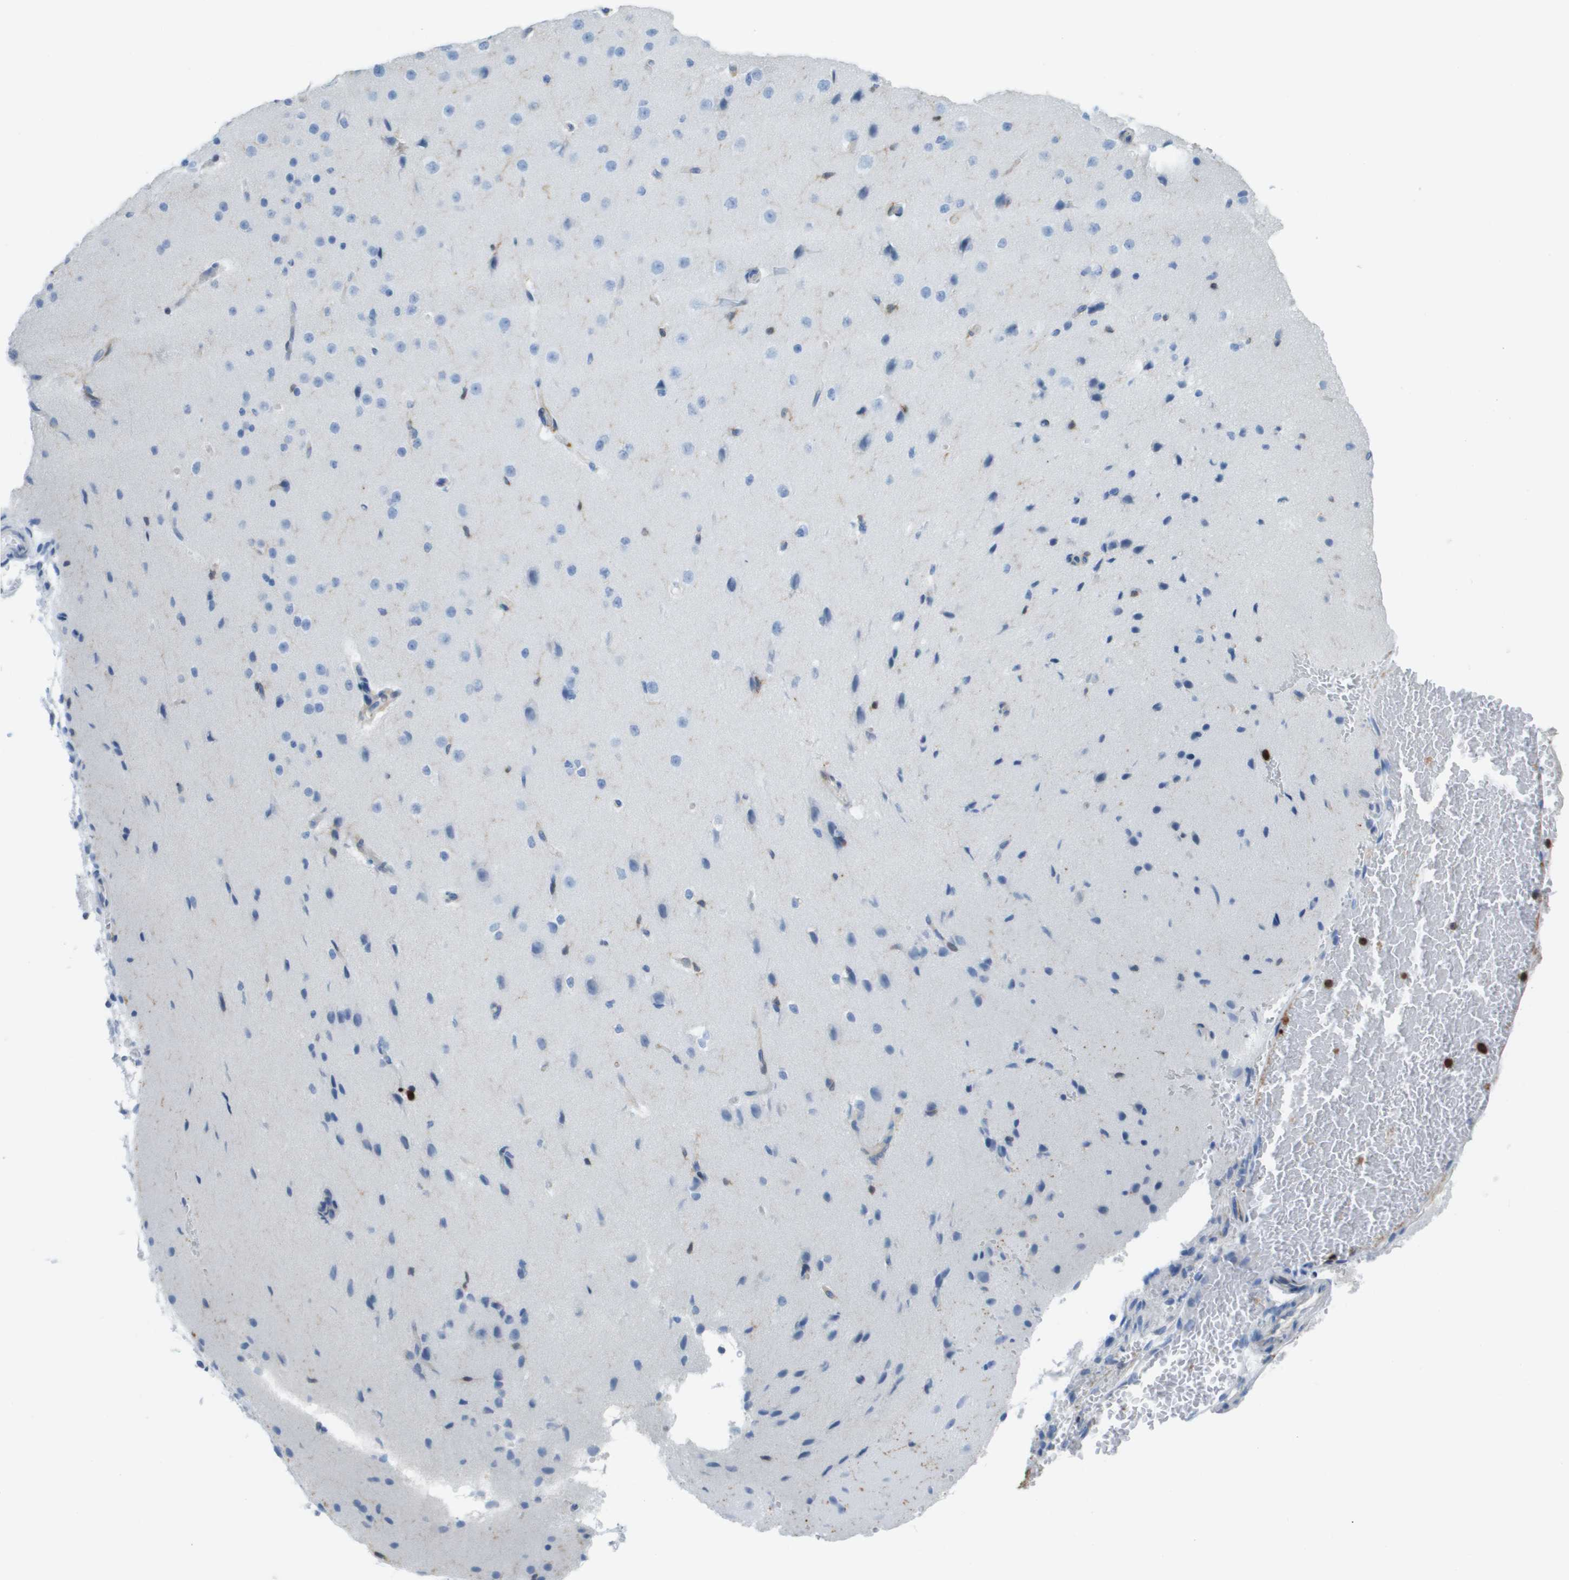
{"staining": {"intensity": "negative", "quantity": "none", "location": "none"}, "tissue": "cerebral cortex", "cell_type": "Endothelial cells", "image_type": "normal", "snomed": [{"axis": "morphology", "description": "Normal tissue, NOS"}, {"axis": "morphology", "description": "Developmental malformation"}, {"axis": "topography", "description": "Cerebral cortex"}], "caption": "An immunohistochemistry photomicrograph of unremarkable cerebral cortex is shown. There is no staining in endothelial cells of cerebral cortex. (DAB (3,3'-diaminobenzidine) IHC visualized using brightfield microscopy, high magnification).", "gene": "DOCK5", "patient": {"sex": "female", "age": 30}}